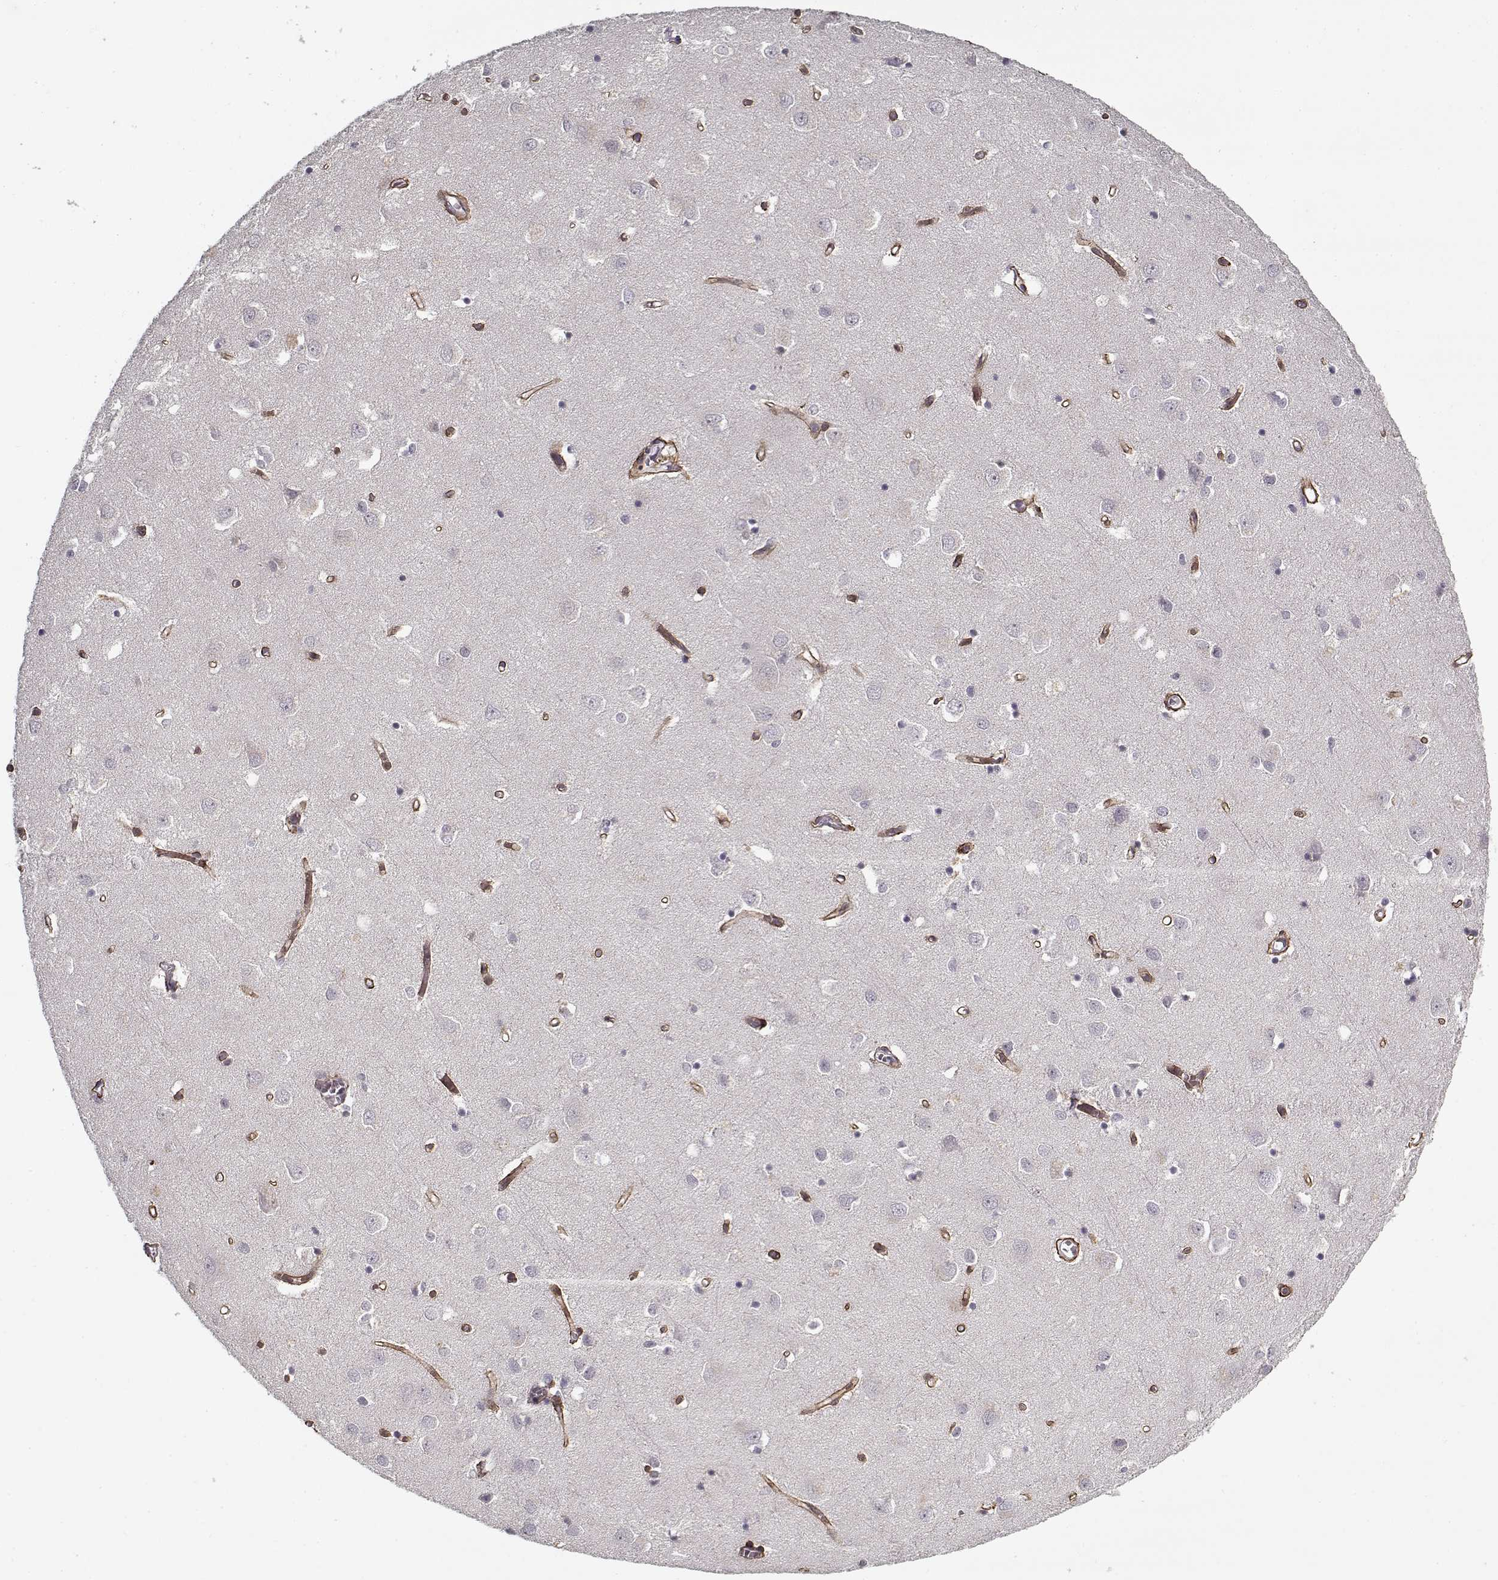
{"staining": {"intensity": "moderate", "quantity": ">75%", "location": "cytoplasmic/membranous"}, "tissue": "cerebral cortex", "cell_type": "Endothelial cells", "image_type": "normal", "snomed": [{"axis": "morphology", "description": "Normal tissue, NOS"}, {"axis": "topography", "description": "Cerebral cortex"}], "caption": "The histopathology image shows immunohistochemical staining of unremarkable cerebral cortex. There is moderate cytoplasmic/membranous expression is seen in about >75% of endothelial cells. (DAB (3,3'-diaminobenzidine) IHC with brightfield microscopy, high magnification).", "gene": "LAMA2", "patient": {"sex": "male", "age": 70}}